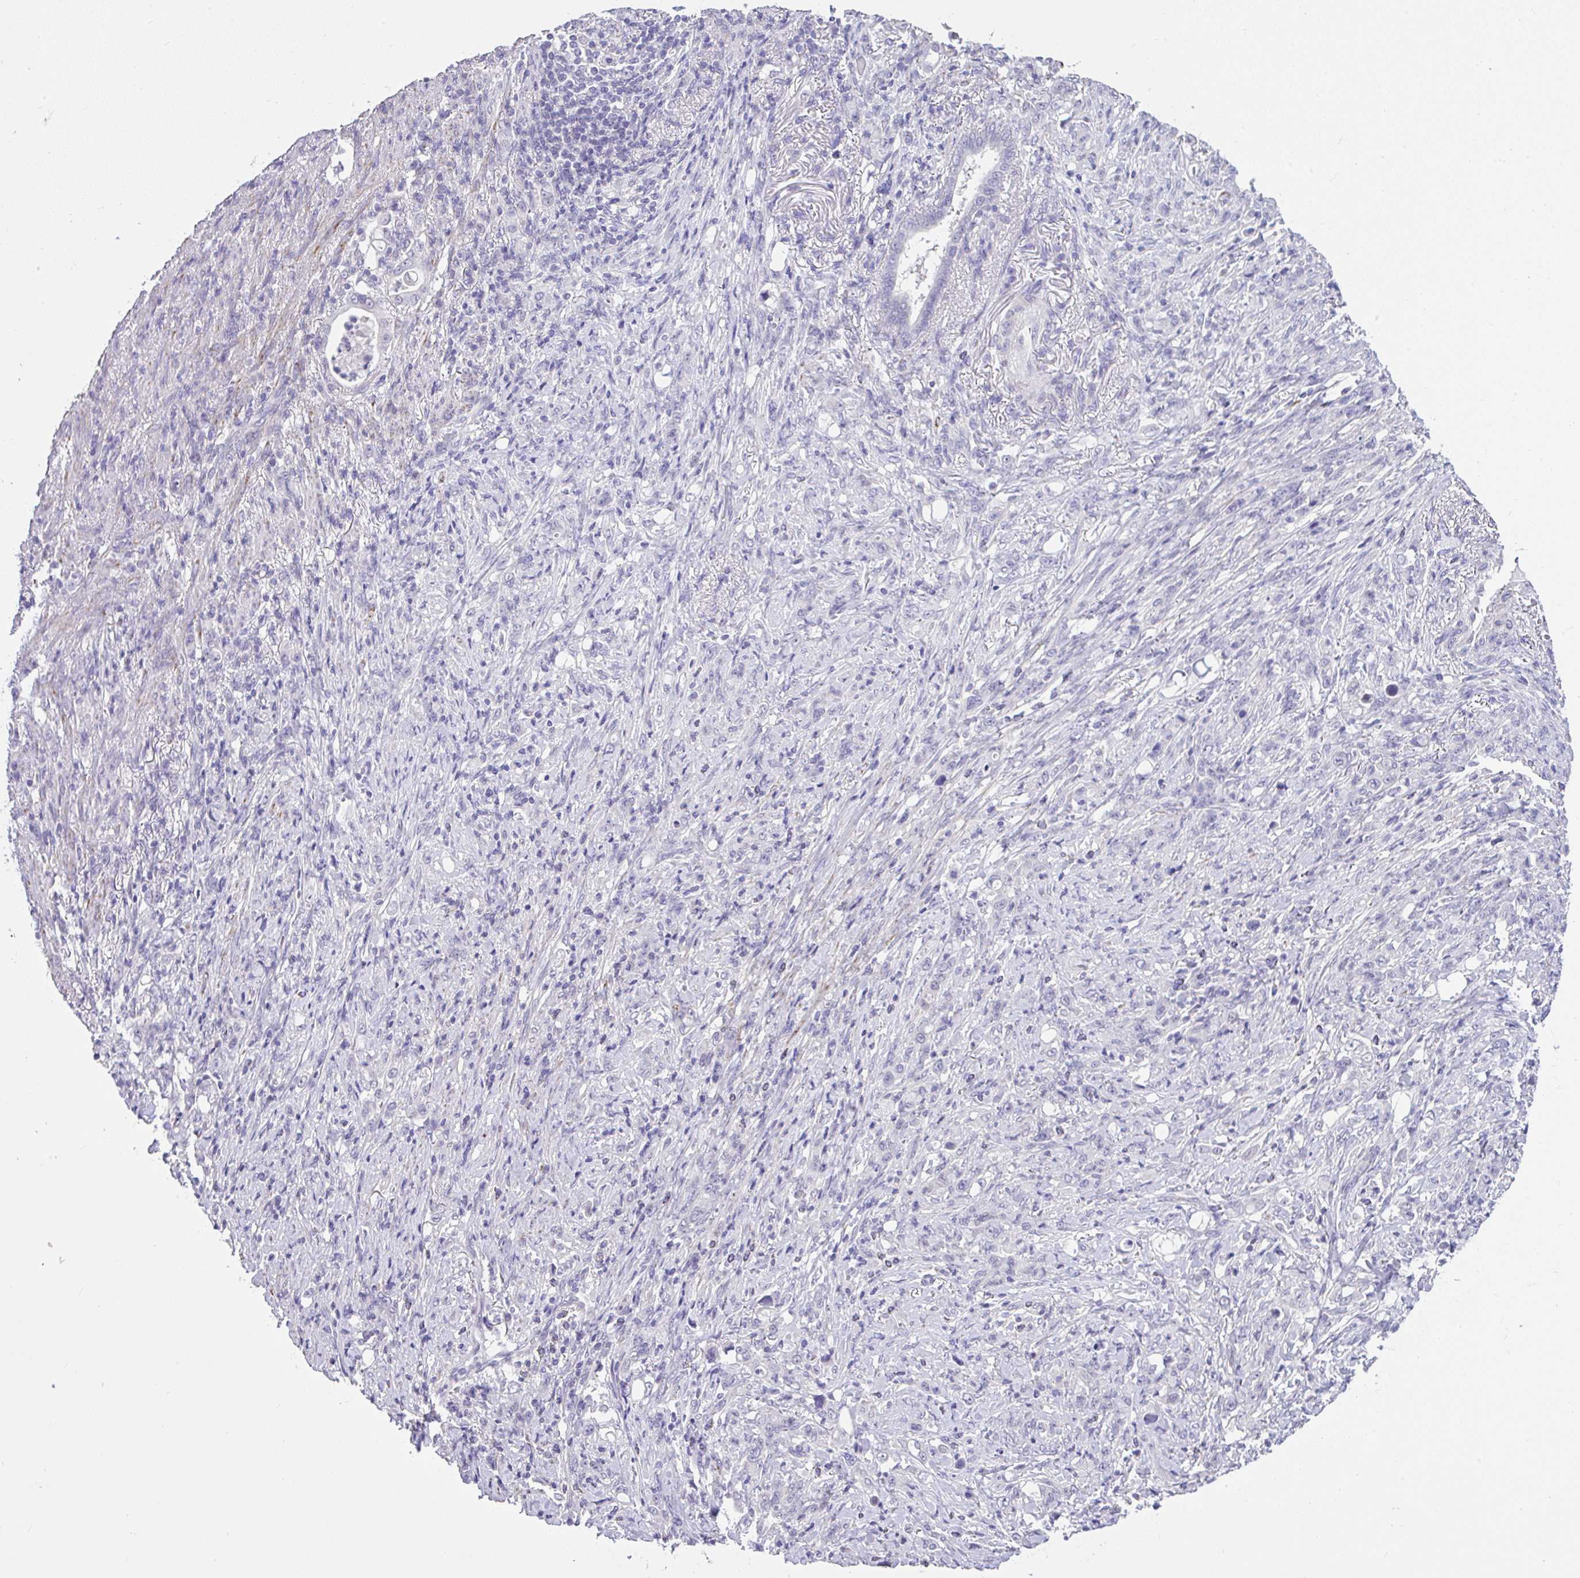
{"staining": {"intensity": "negative", "quantity": "none", "location": "none"}, "tissue": "stomach cancer", "cell_type": "Tumor cells", "image_type": "cancer", "snomed": [{"axis": "morphology", "description": "Normal tissue, NOS"}, {"axis": "morphology", "description": "Adenocarcinoma, NOS"}, {"axis": "topography", "description": "Stomach"}], "caption": "Tumor cells show no significant protein expression in stomach cancer.", "gene": "CTU1", "patient": {"sex": "female", "age": 79}}